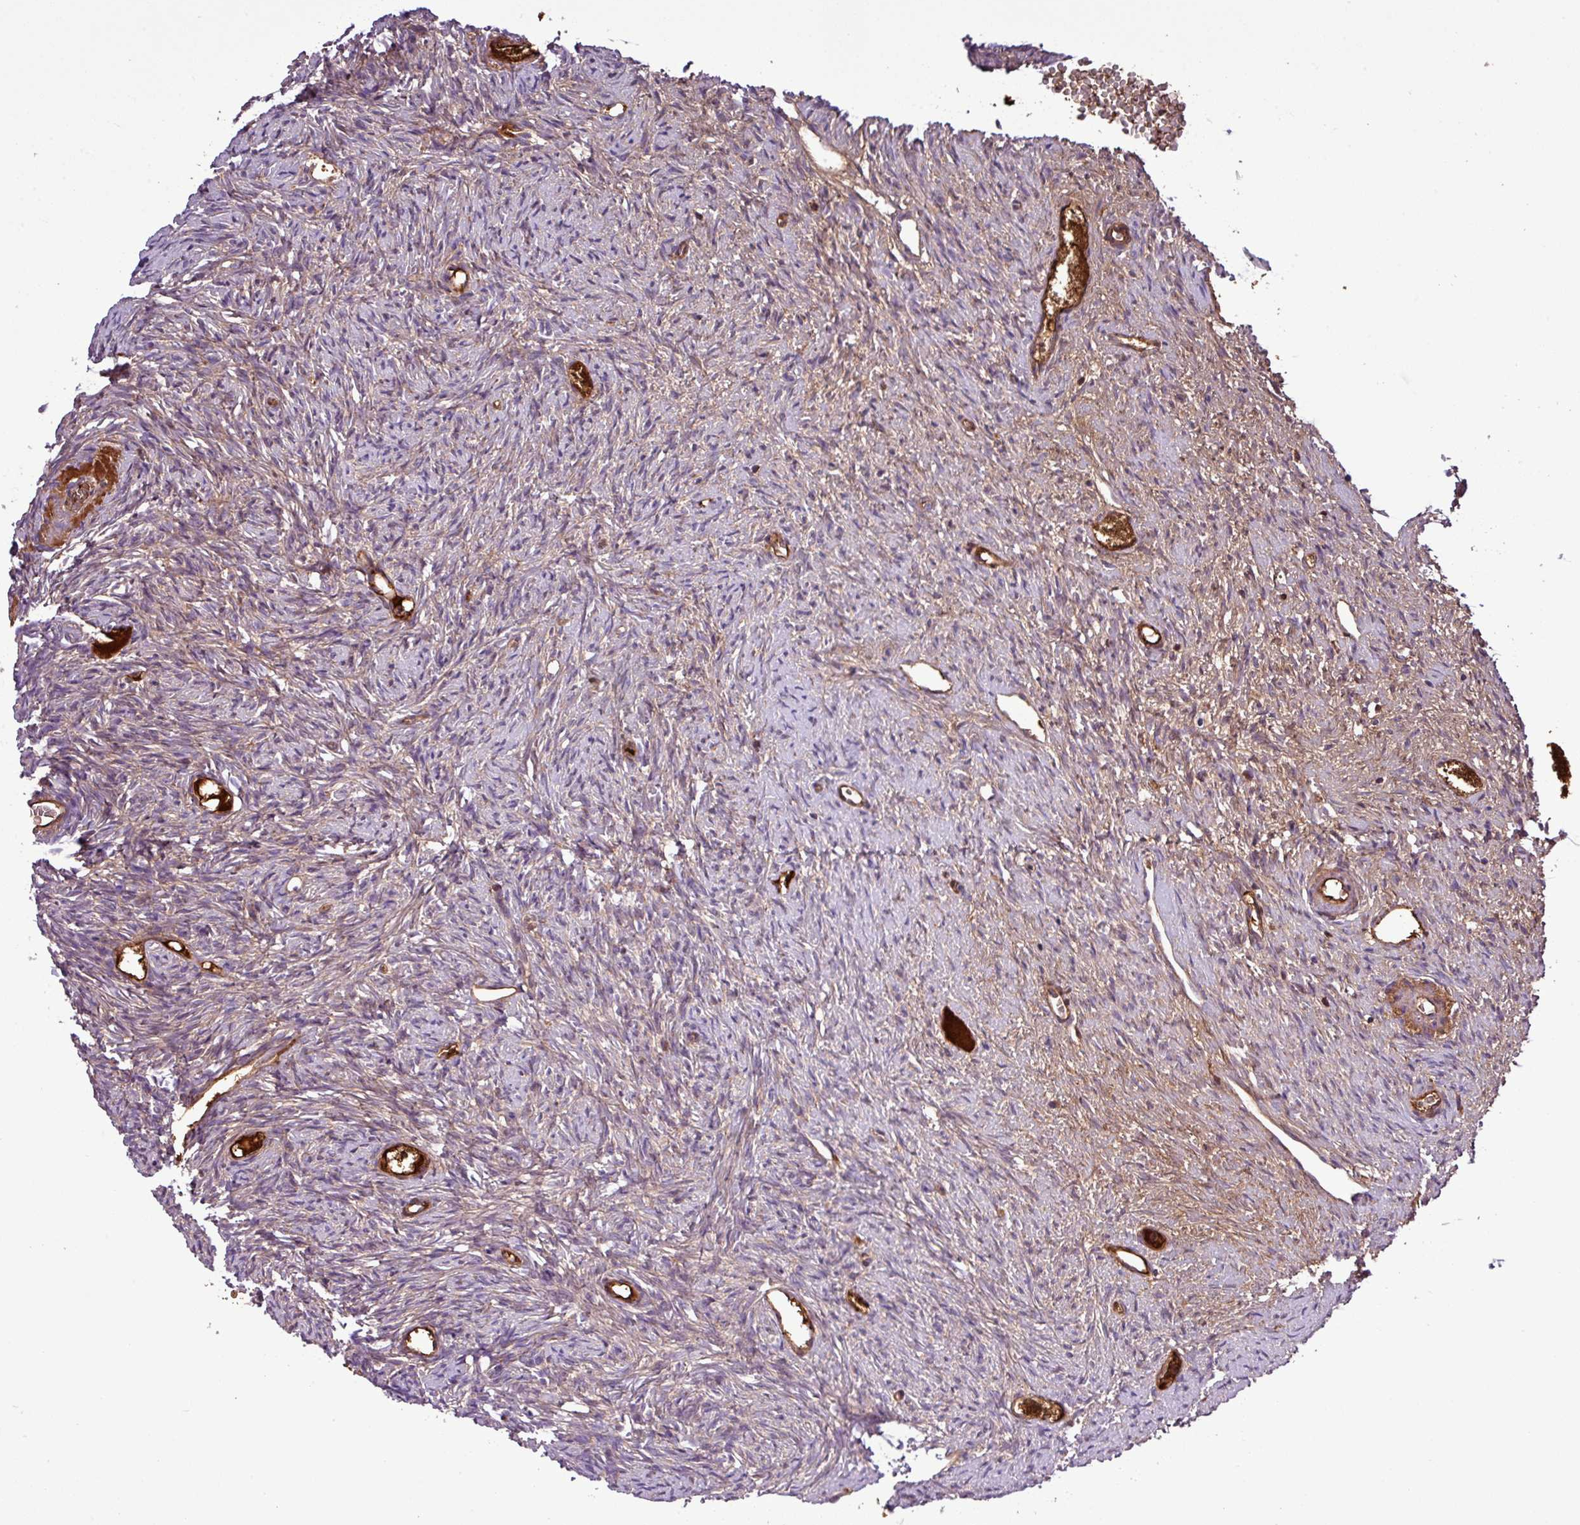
{"staining": {"intensity": "weak", "quantity": ">75%", "location": "cytoplasmic/membranous"}, "tissue": "ovary", "cell_type": "Ovarian stroma cells", "image_type": "normal", "snomed": [{"axis": "morphology", "description": "Normal tissue, NOS"}, {"axis": "topography", "description": "Ovary"}], "caption": "Protein staining by immunohistochemistry shows weak cytoplasmic/membranous staining in approximately >75% of ovarian stroma cells in normal ovary.", "gene": "CWH43", "patient": {"sex": "female", "age": 51}}